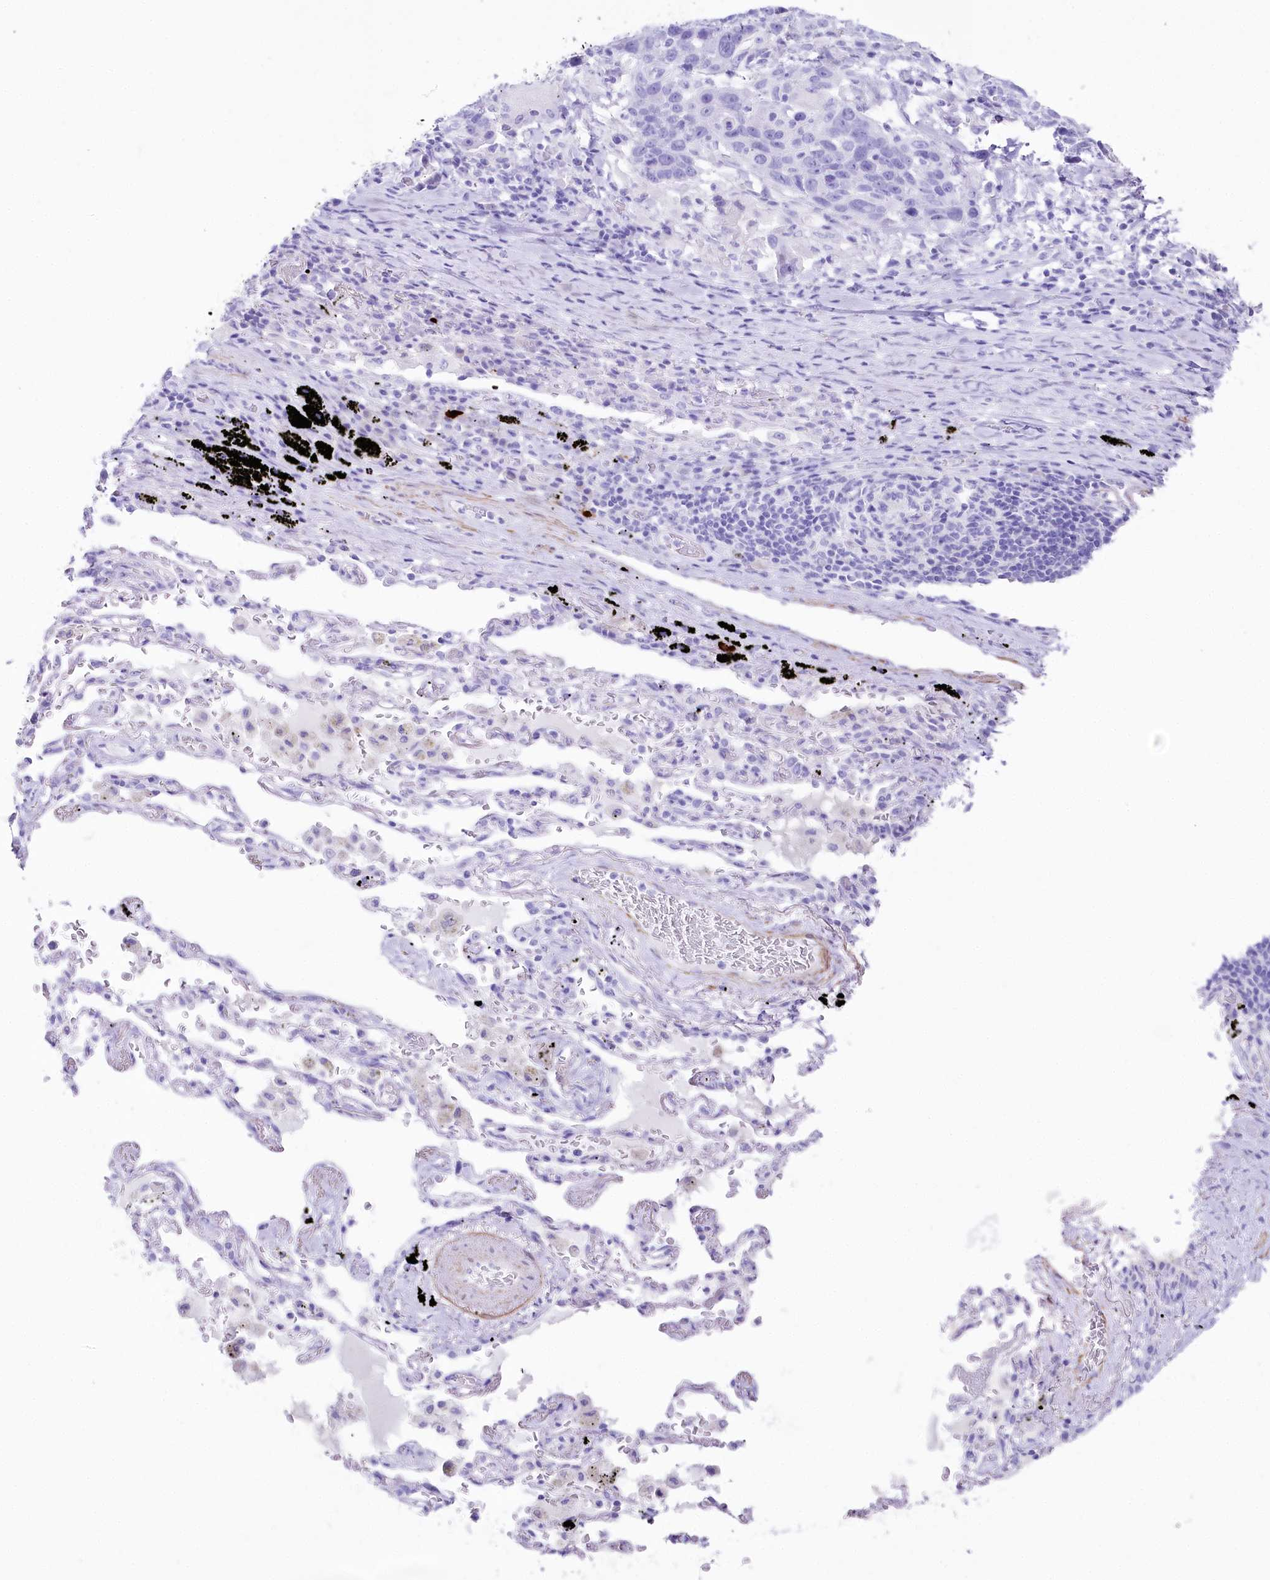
{"staining": {"intensity": "negative", "quantity": "none", "location": "none"}, "tissue": "lung cancer", "cell_type": "Tumor cells", "image_type": "cancer", "snomed": [{"axis": "morphology", "description": "Squamous cell carcinoma, NOS"}, {"axis": "topography", "description": "Lung"}], "caption": "This is a image of IHC staining of lung squamous cell carcinoma, which shows no staining in tumor cells.", "gene": "CSN3", "patient": {"sex": "male", "age": 66}}